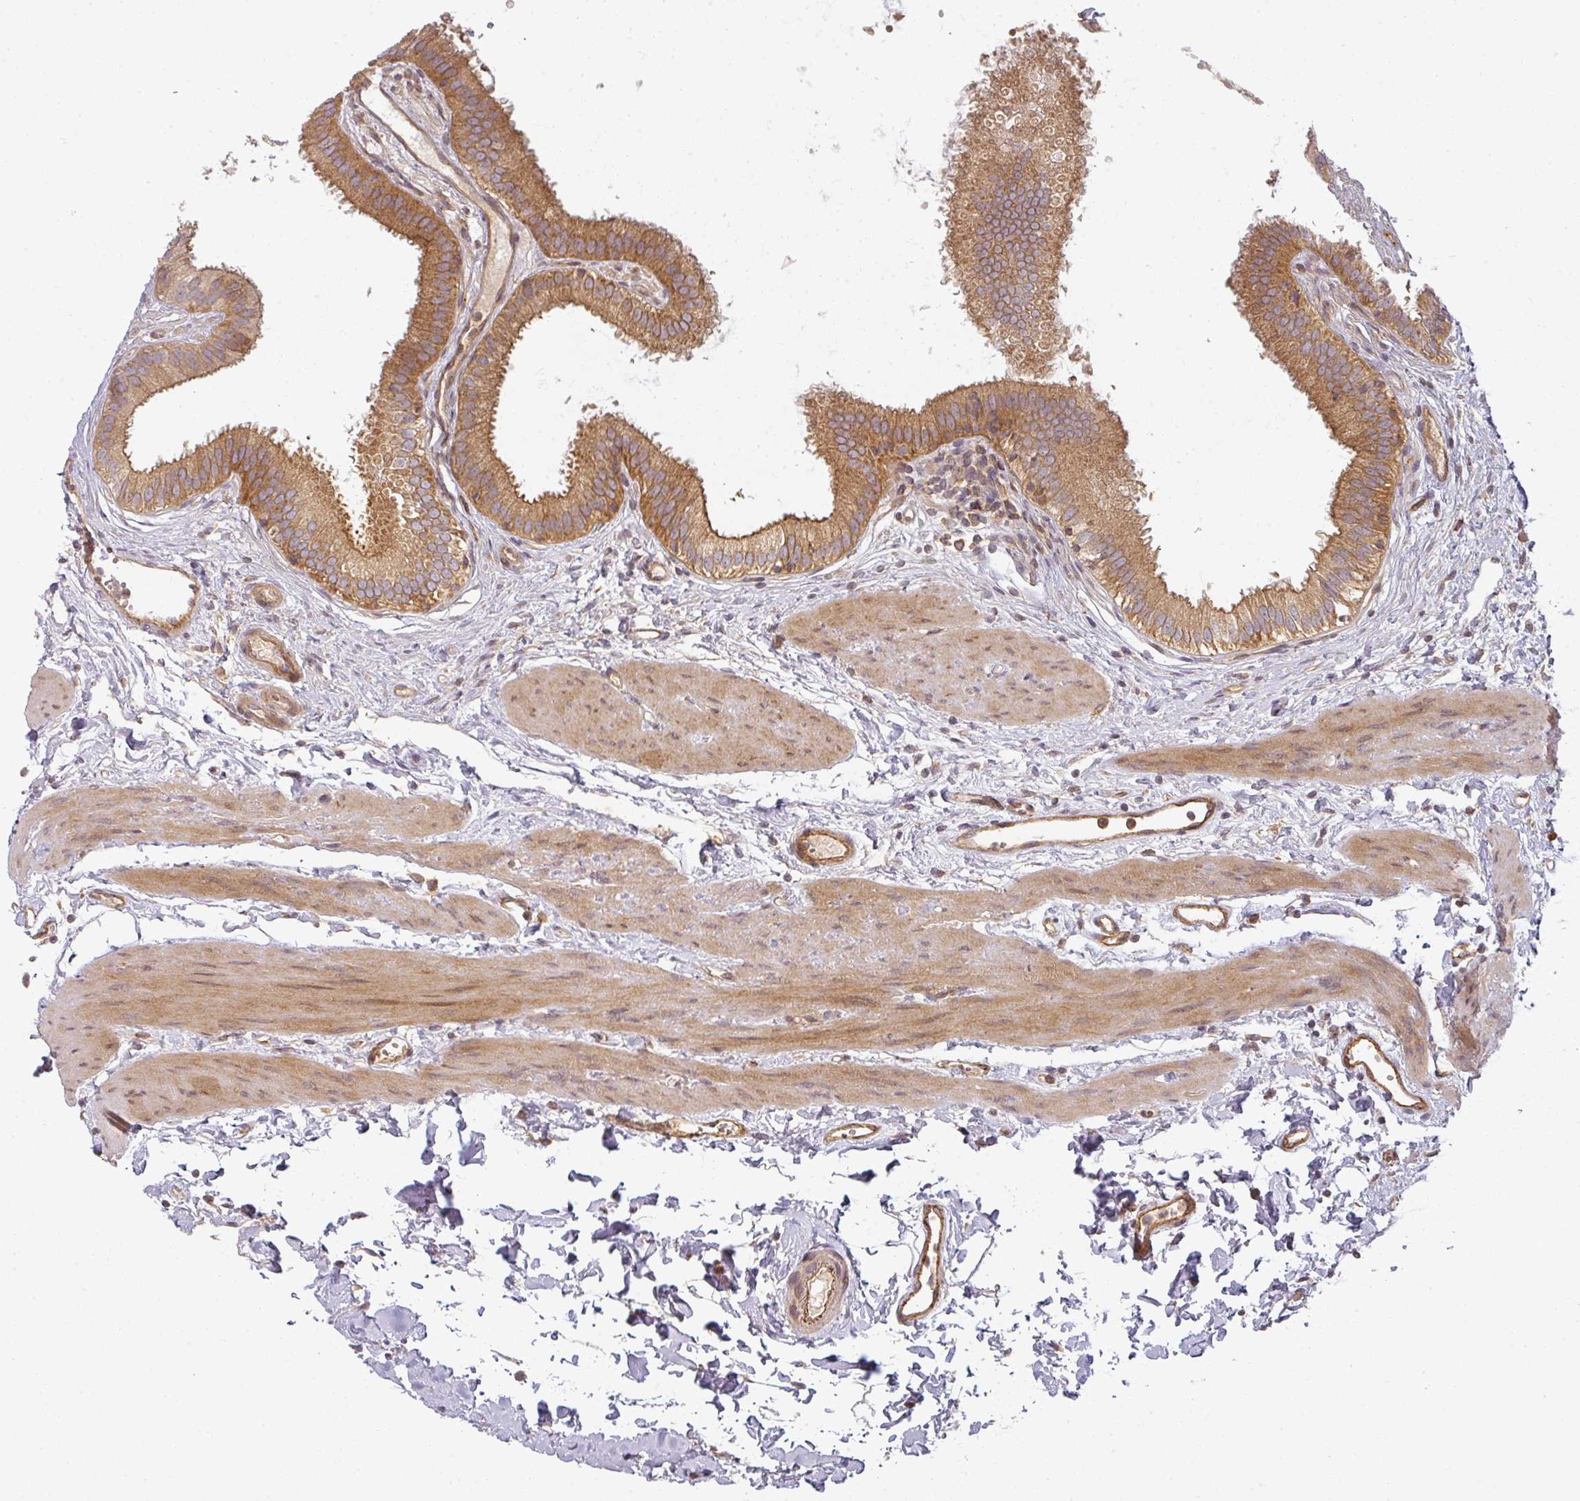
{"staining": {"intensity": "moderate", "quantity": ">75%", "location": "cytoplasmic/membranous"}, "tissue": "gallbladder", "cell_type": "Glandular cells", "image_type": "normal", "snomed": [{"axis": "morphology", "description": "Normal tissue, NOS"}, {"axis": "topography", "description": "Gallbladder"}], "caption": "This is a micrograph of IHC staining of normal gallbladder, which shows moderate staining in the cytoplasmic/membranous of glandular cells.", "gene": "CNOT1", "patient": {"sex": "female", "age": 54}}